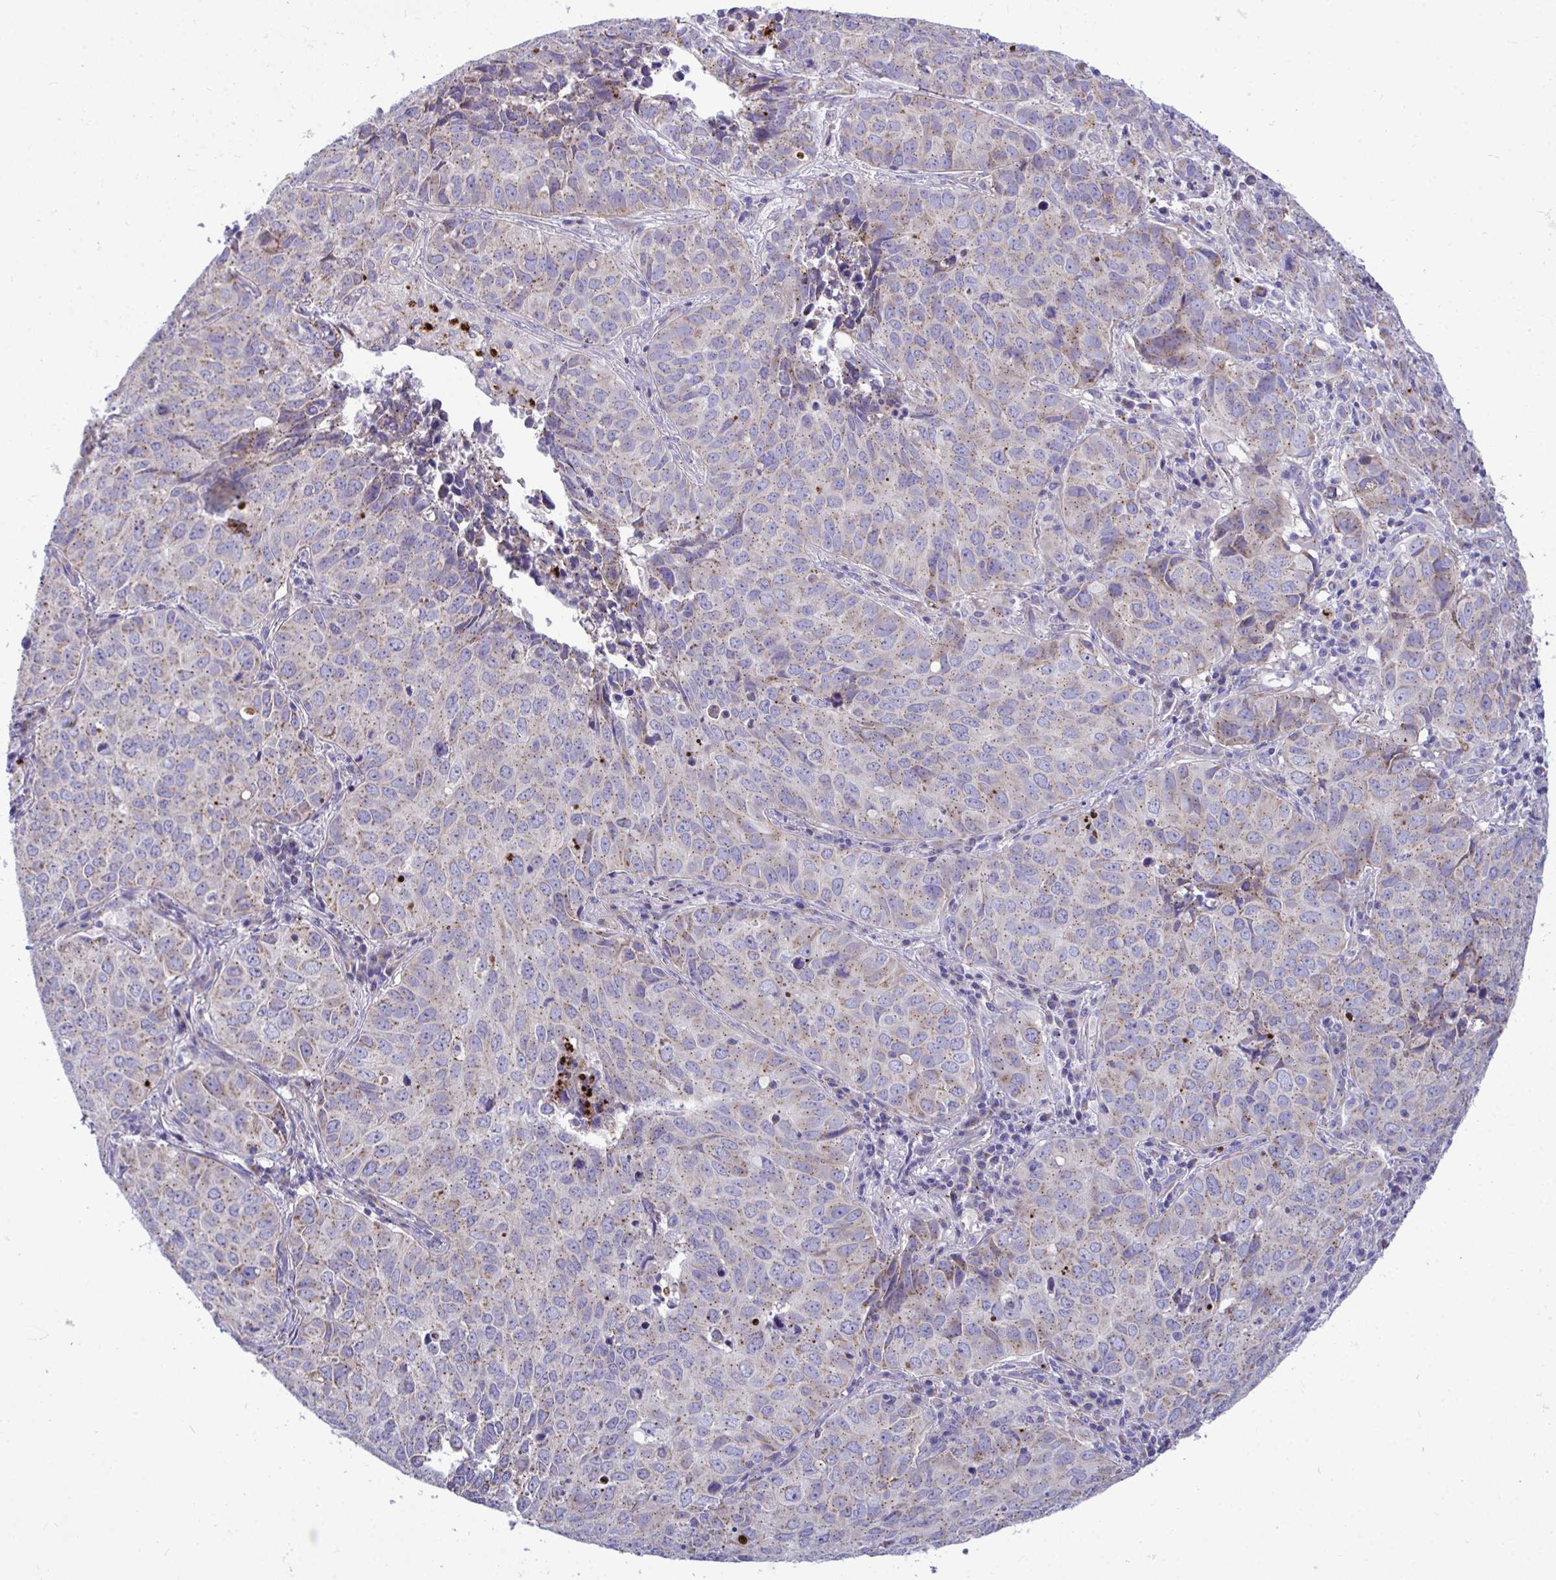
{"staining": {"intensity": "weak", "quantity": "25%-75%", "location": "cytoplasmic/membranous"}, "tissue": "lung cancer", "cell_type": "Tumor cells", "image_type": "cancer", "snomed": [{"axis": "morphology", "description": "Adenocarcinoma, NOS"}, {"axis": "topography", "description": "Lung"}], "caption": "High-power microscopy captured an IHC photomicrograph of lung cancer, revealing weak cytoplasmic/membranous expression in about 25%-75% of tumor cells.", "gene": "MRPS16", "patient": {"sex": "female", "age": 50}}